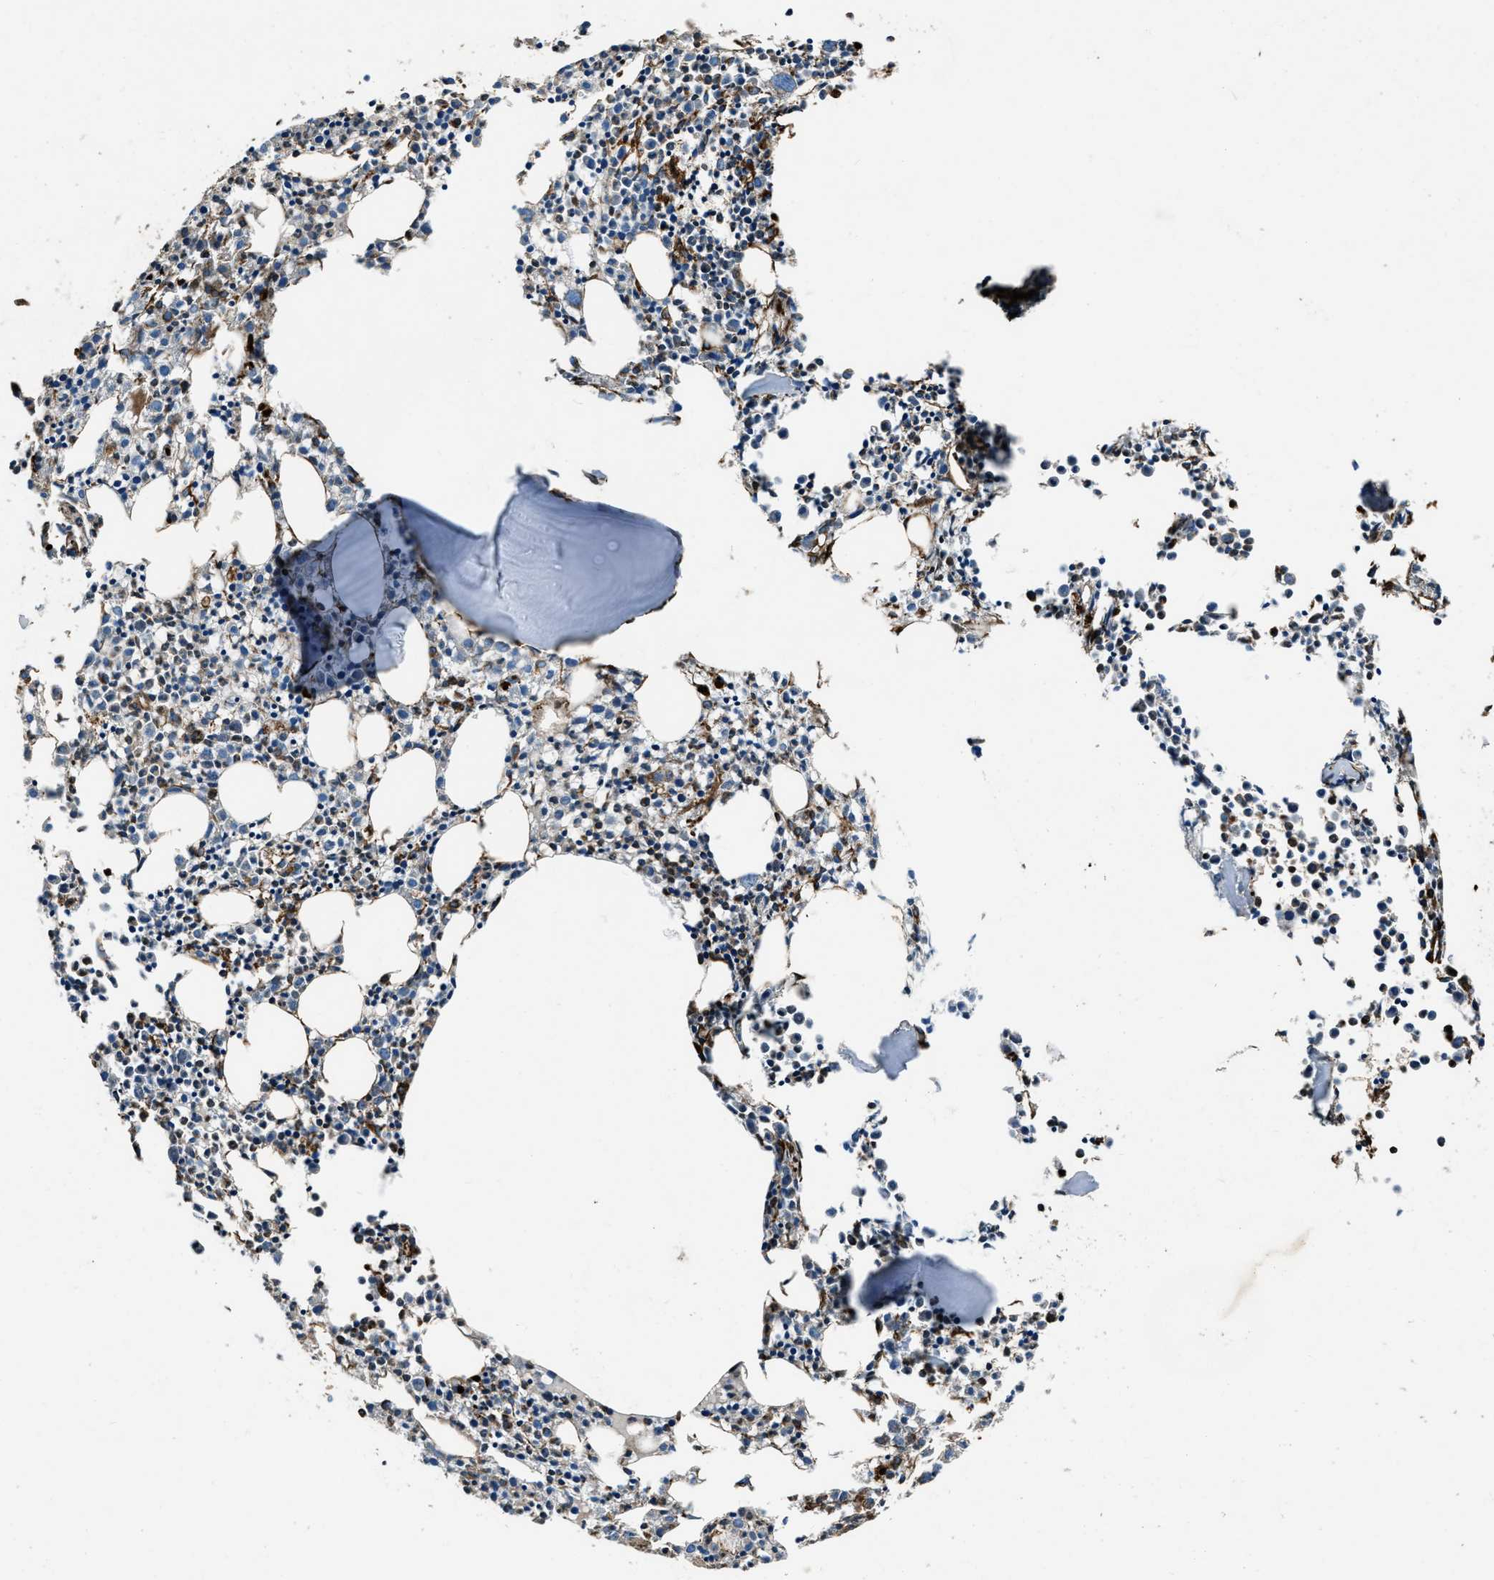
{"staining": {"intensity": "moderate", "quantity": "<25%", "location": "cytoplasmic/membranous"}, "tissue": "bone marrow", "cell_type": "Hematopoietic cells", "image_type": "normal", "snomed": [{"axis": "morphology", "description": "Normal tissue, NOS"}, {"axis": "morphology", "description": "Inflammation, NOS"}, {"axis": "topography", "description": "Bone marrow"}], "caption": "Moderate cytoplasmic/membranous staining for a protein is present in approximately <25% of hematopoietic cells of normal bone marrow using immunohistochemistry.", "gene": "OGDH", "patient": {"sex": "male", "age": 25}}